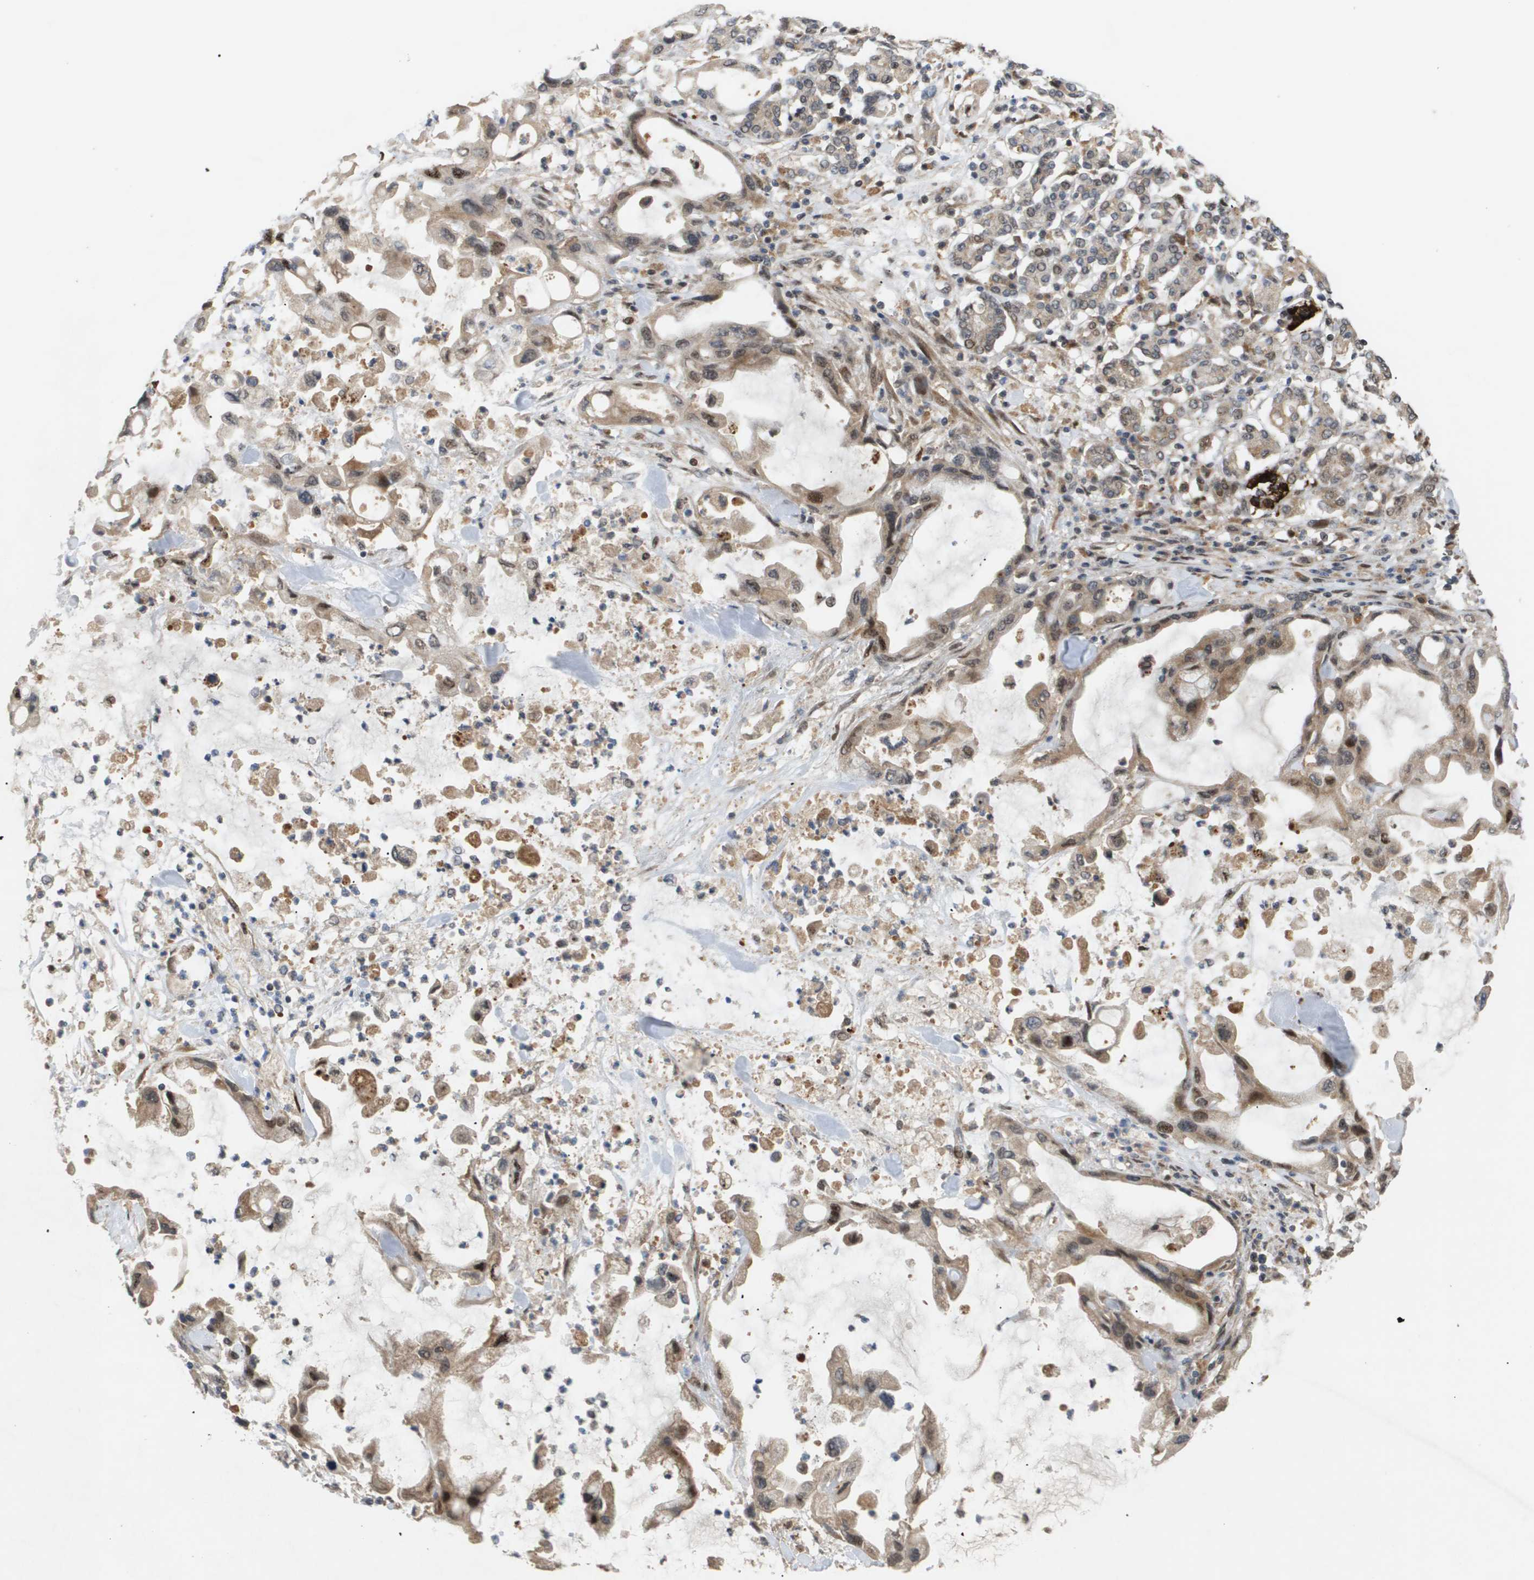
{"staining": {"intensity": "moderate", "quantity": "25%-75%", "location": "nuclear"}, "tissue": "pancreatic cancer", "cell_type": "Tumor cells", "image_type": "cancer", "snomed": [{"axis": "morphology", "description": "Adenocarcinoma, NOS"}, {"axis": "topography", "description": "Pancreas"}], "caption": "Brown immunohistochemical staining in human pancreatic adenocarcinoma displays moderate nuclear expression in approximately 25%-75% of tumor cells. The staining is performed using DAB brown chromogen to label protein expression. The nuclei are counter-stained blue using hematoxylin.", "gene": "PDGFB", "patient": {"sex": "female", "age": 57}}